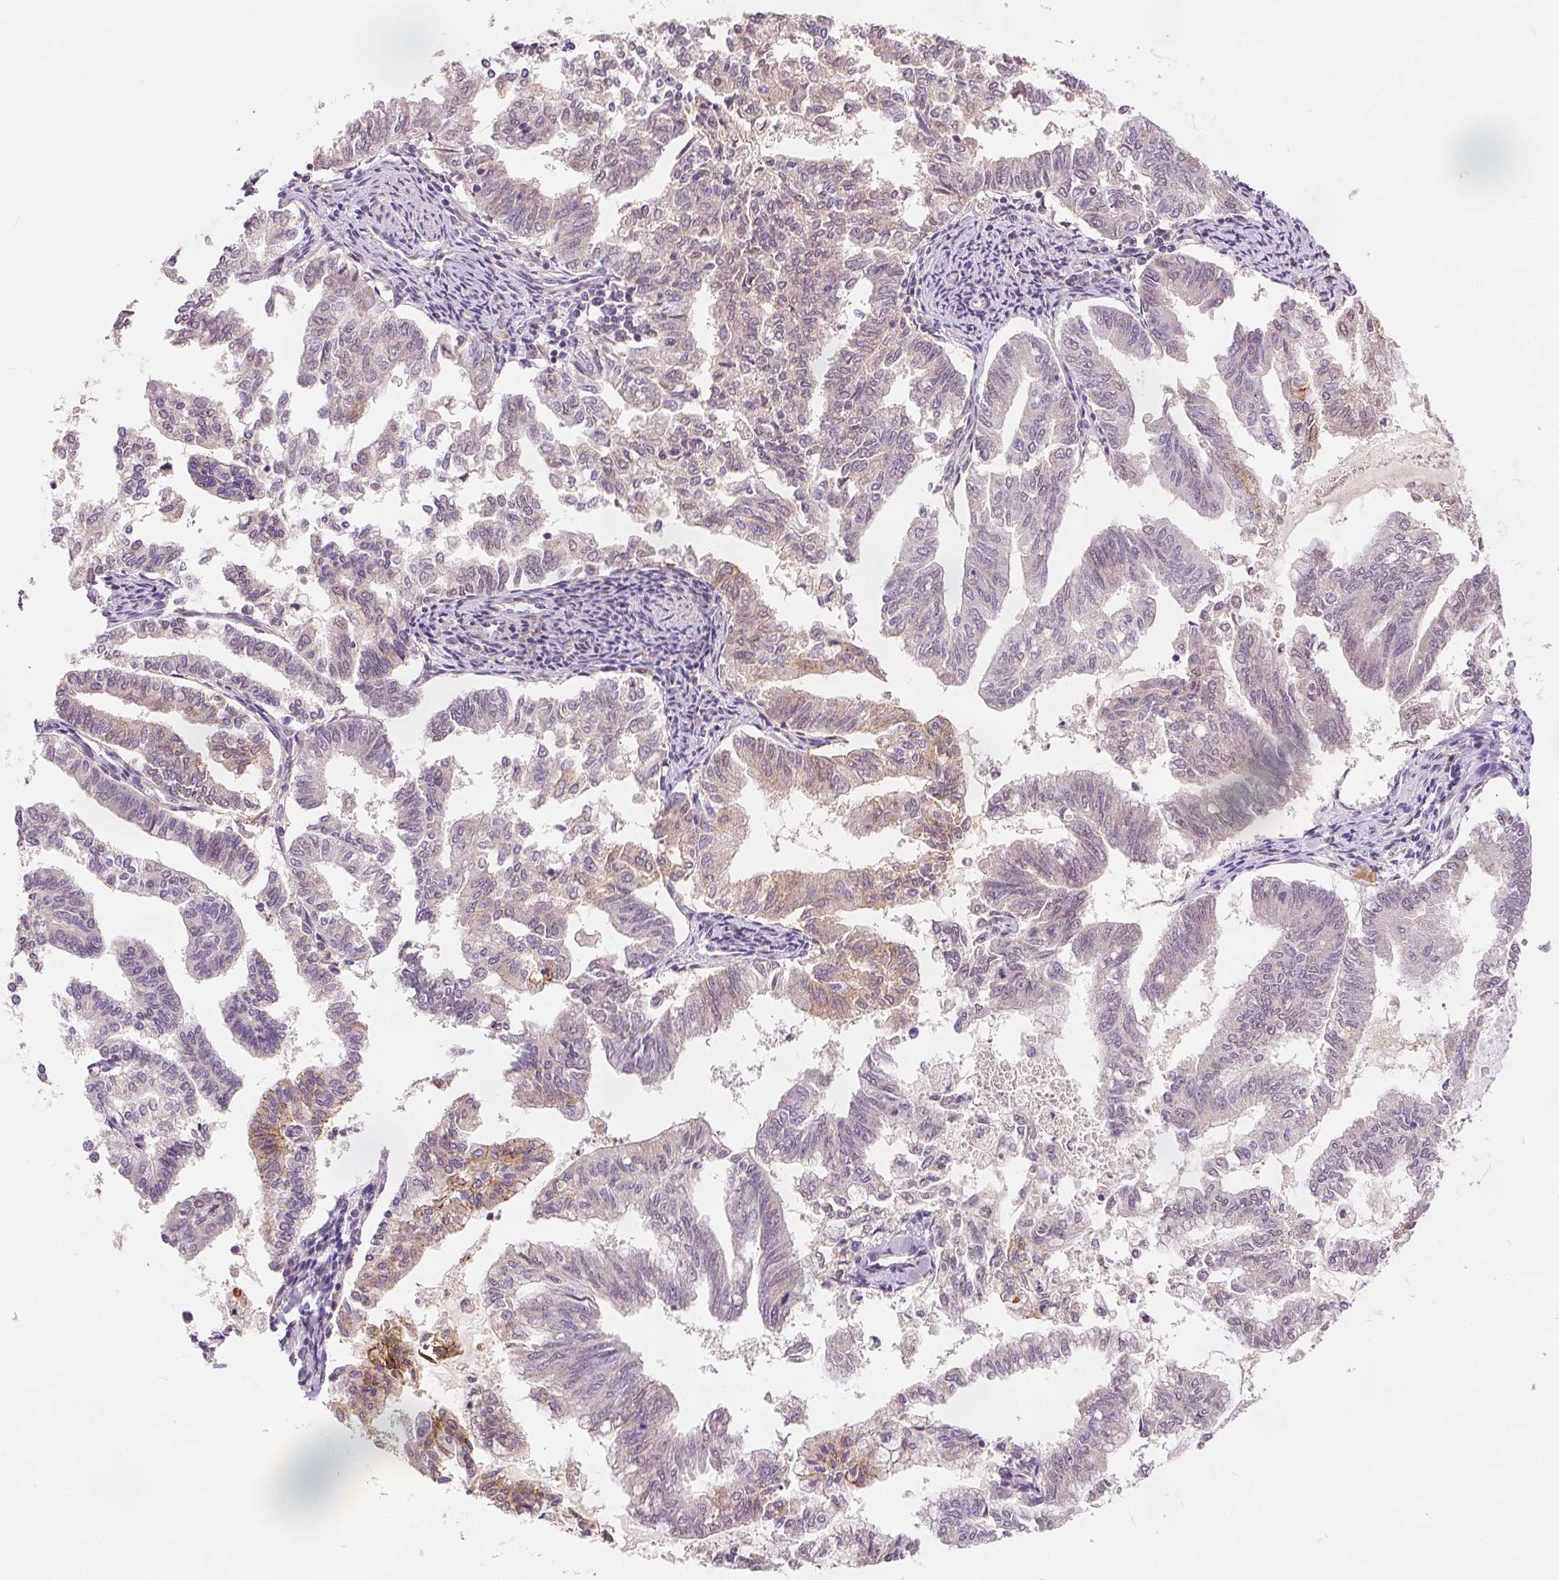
{"staining": {"intensity": "moderate", "quantity": "<25%", "location": "cytoplasmic/membranous"}, "tissue": "endometrial cancer", "cell_type": "Tumor cells", "image_type": "cancer", "snomed": [{"axis": "morphology", "description": "Adenocarcinoma, NOS"}, {"axis": "topography", "description": "Endometrium"}], "caption": "Immunohistochemistry (IHC) image of adenocarcinoma (endometrial) stained for a protein (brown), which reveals low levels of moderate cytoplasmic/membranous positivity in about <25% of tumor cells.", "gene": "CA12", "patient": {"sex": "female", "age": 79}}